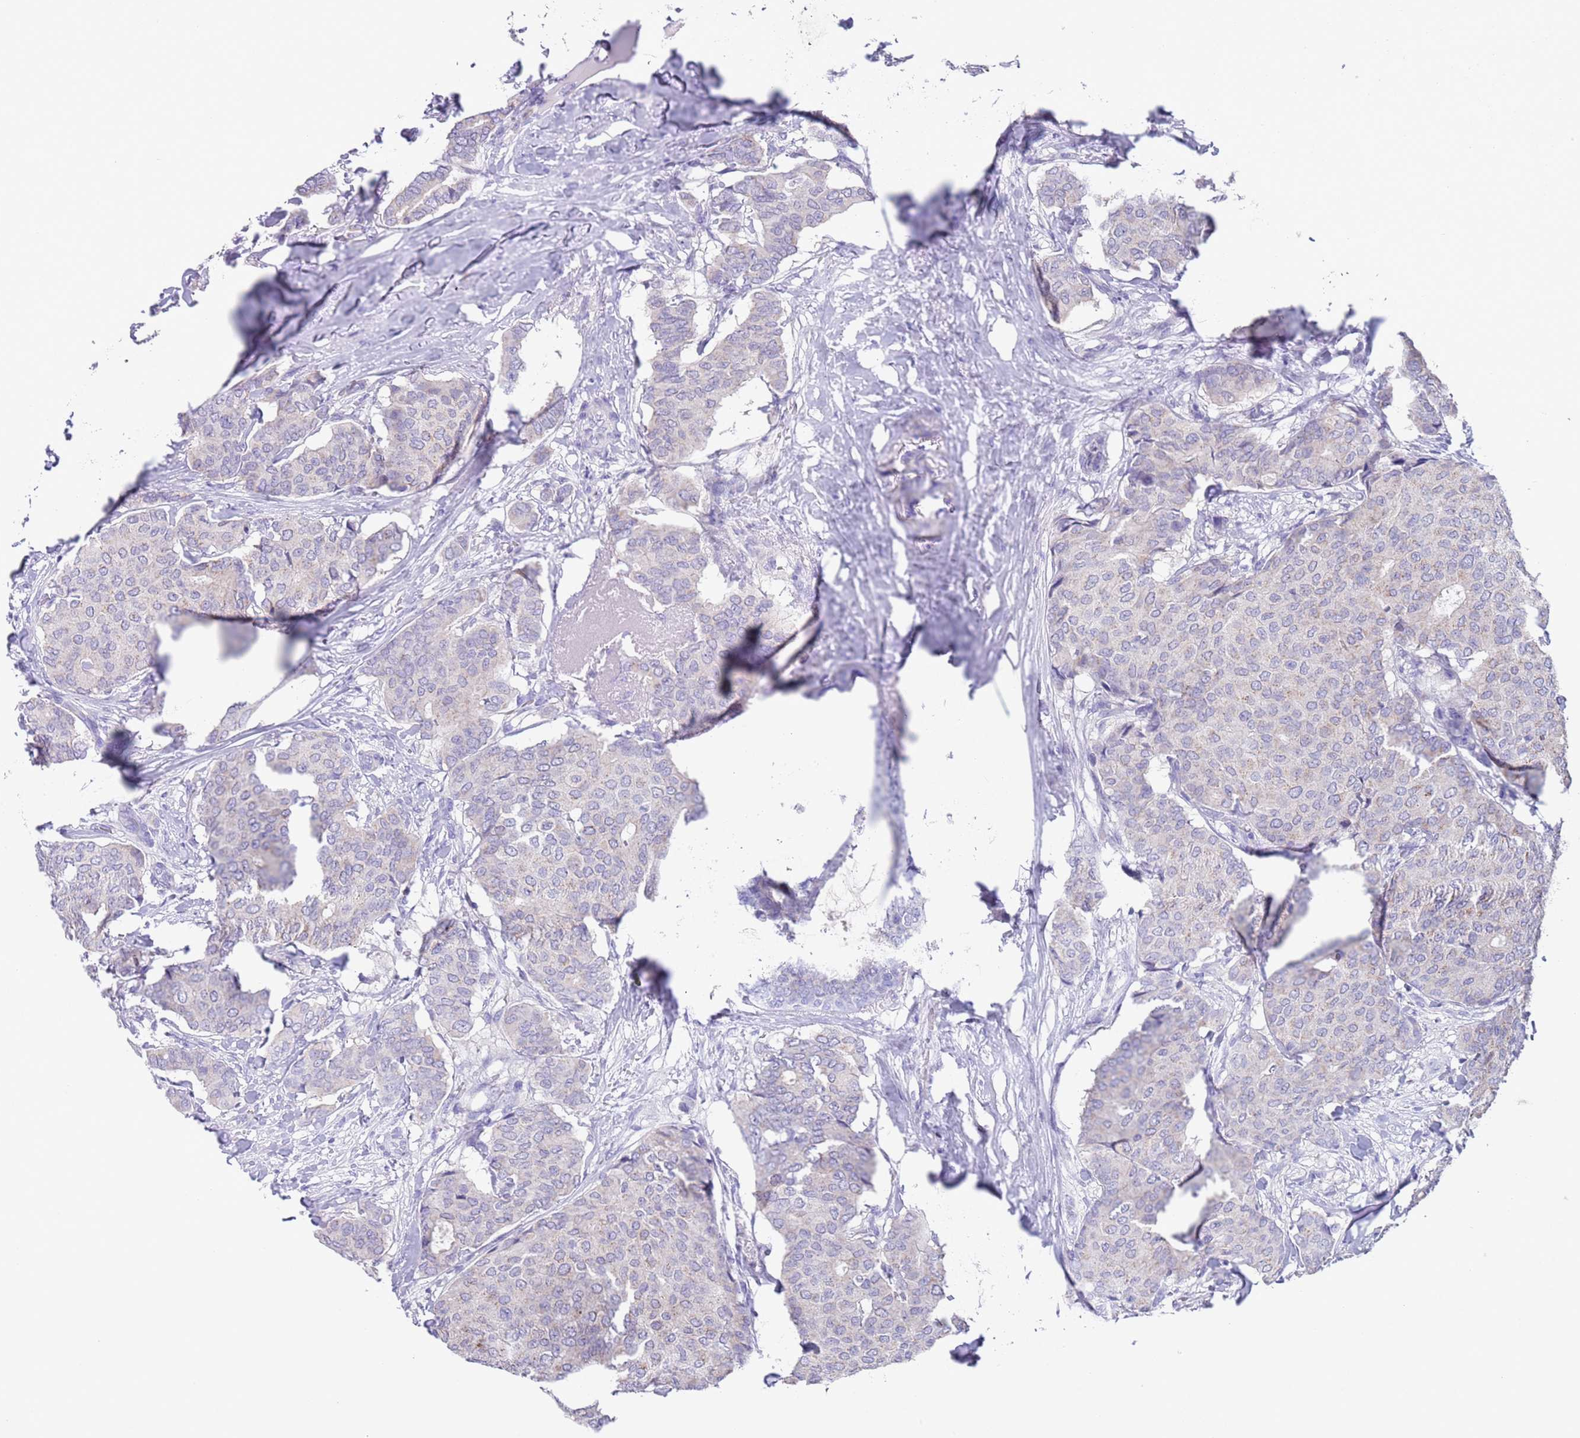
{"staining": {"intensity": "negative", "quantity": "none", "location": "none"}, "tissue": "breast cancer", "cell_type": "Tumor cells", "image_type": "cancer", "snomed": [{"axis": "morphology", "description": "Duct carcinoma"}, {"axis": "topography", "description": "Breast"}], "caption": "Tumor cells show no significant positivity in breast cancer.", "gene": "SPIRE2", "patient": {"sex": "female", "age": 75}}